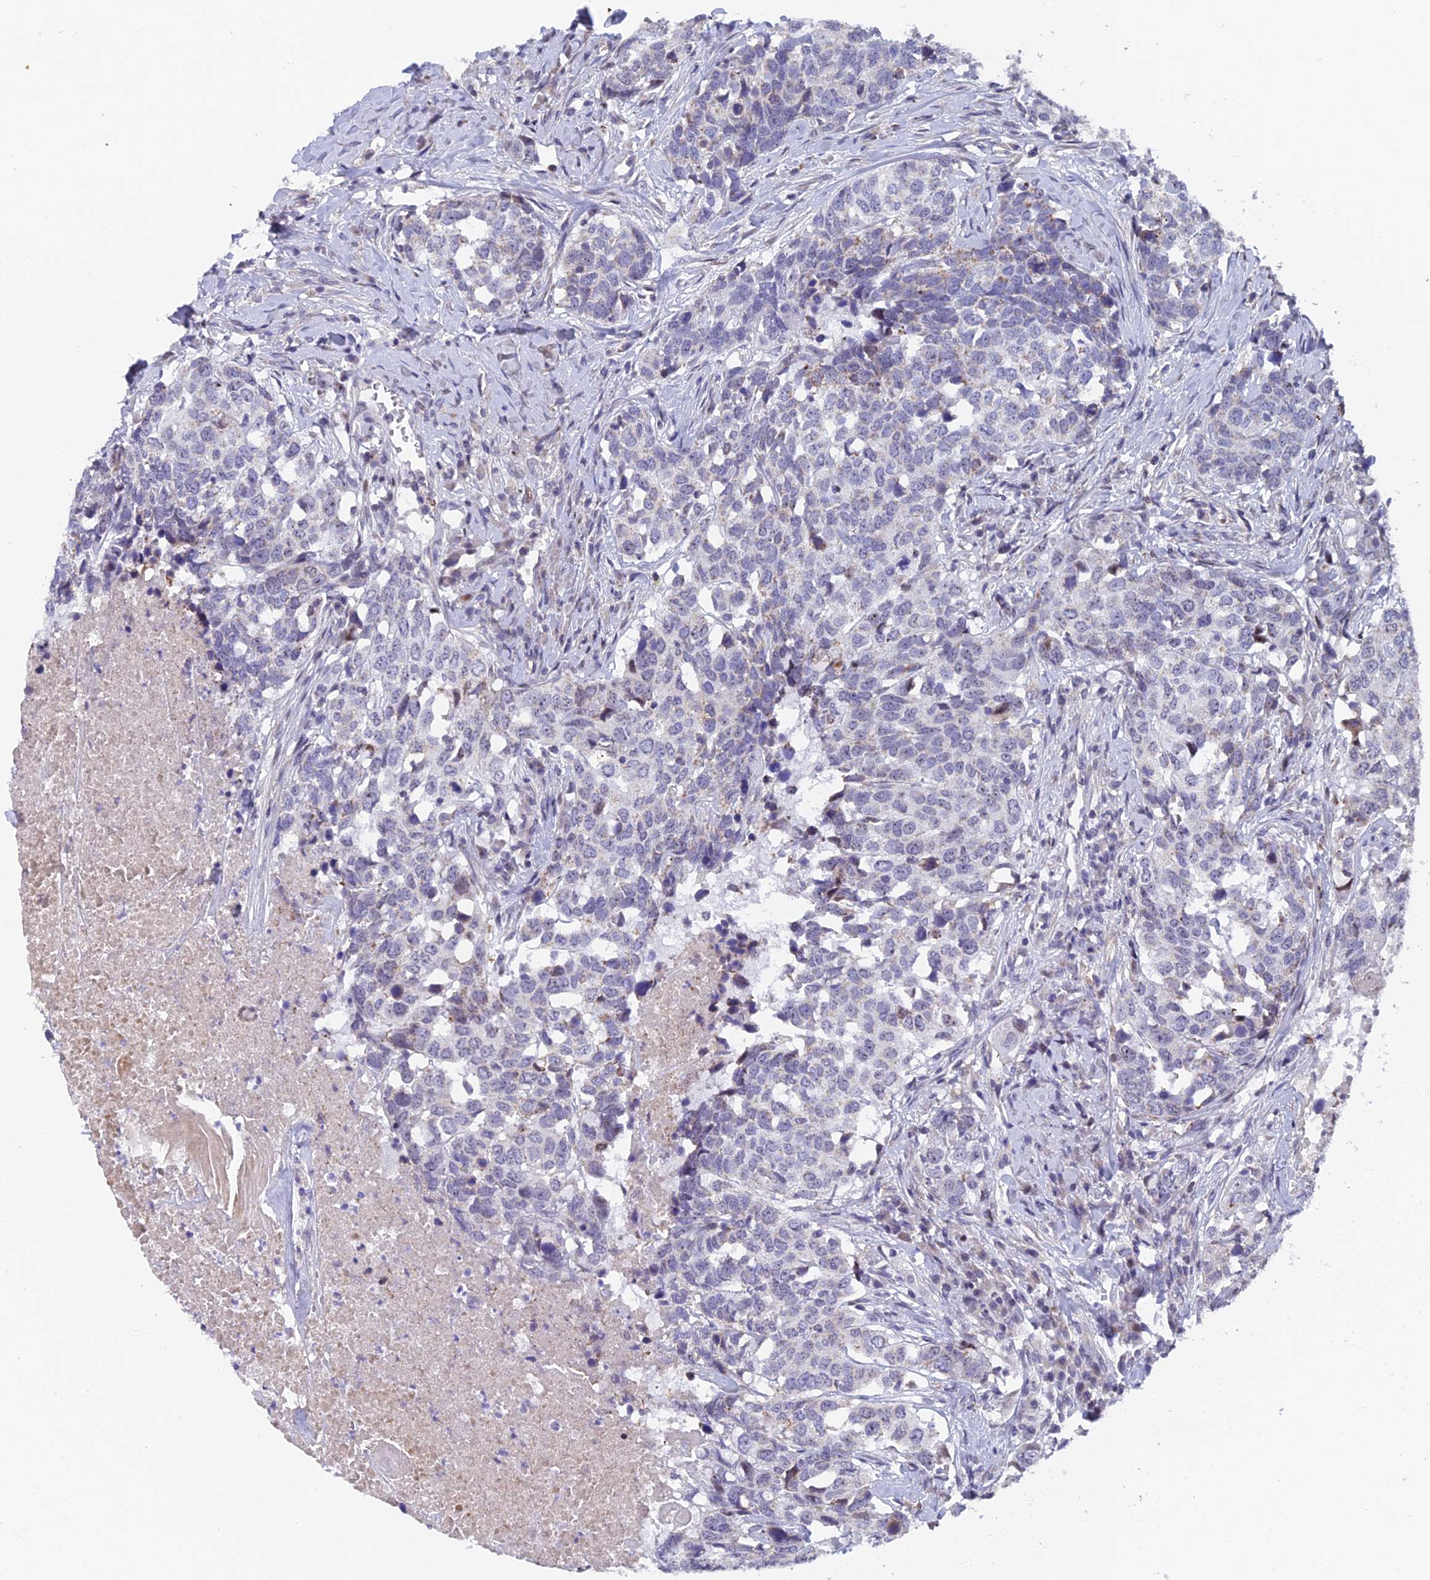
{"staining": {"intensity": "negative", "quantity": "none", "location": "none"}, "tissue": "head and neck cancer", "cell_type": "Tumor cells", "image_type": "cancer", "snomed": [{"axis": "morphology", "description": "Squamous cell carcinoma, NOS"}, {"axis": "topography", "description": "Head-Neck"}], "caption": "DAB (3,3'-diaminobenzidine) immunohistochemical staining of head and neck squamous cell carcinoma demonstrates no significant positivity in tumor cells.", "gene": "XKR9", "patient": {"sex": "male", "age": 66}}